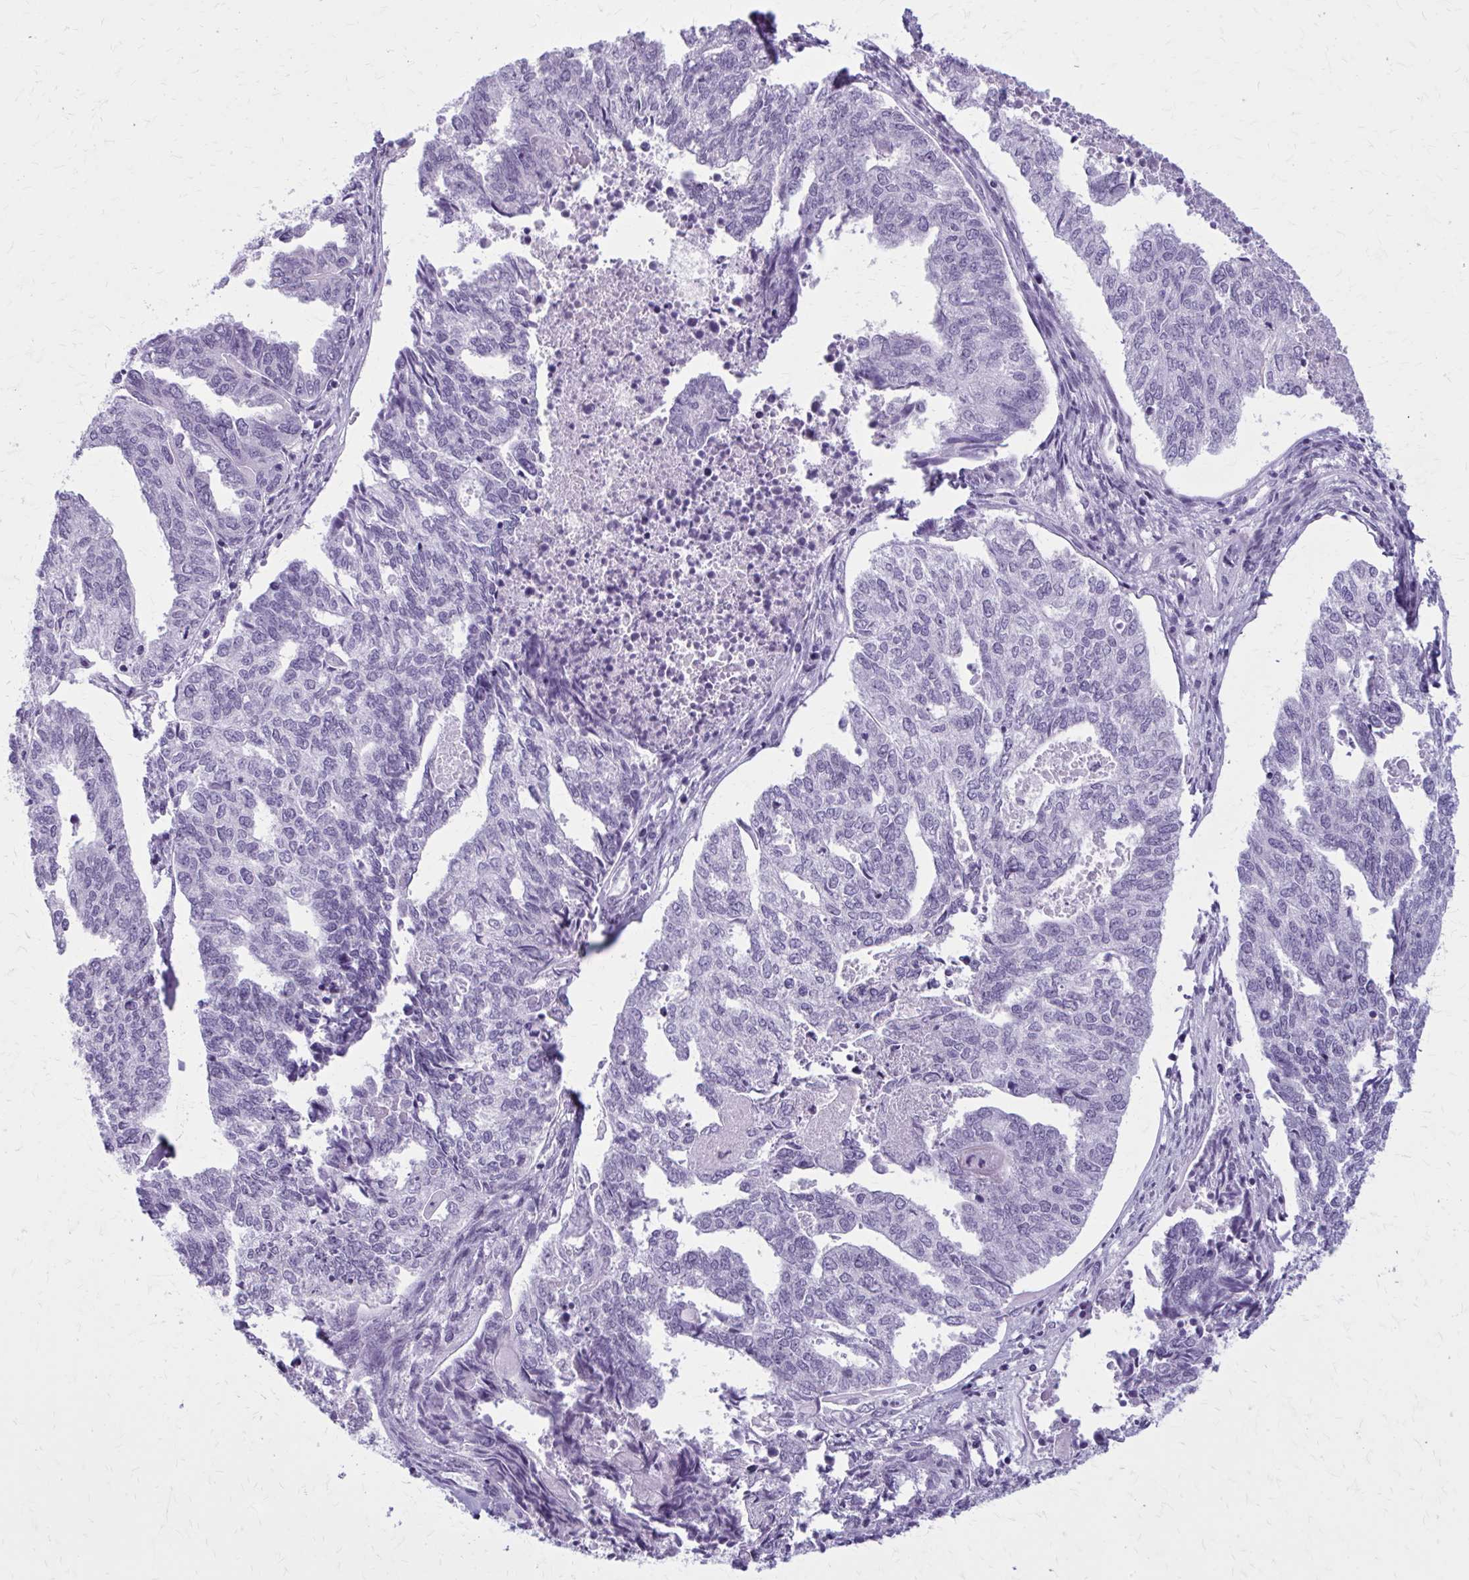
{"staining": {"intensity": "negative", "quantity": "none", "location": "none"}, "tissue": "endometrial cancer", "cell_type": "Tumor cells", "image_type": "cancer", "snomed": [{"axis": "morphology", "description": "Adenocarcinoma, NOS"}, {"axis": "topography", "description": "Endometrium"}], "caption": "Endometrial adenocarcinoma was stained to show a protein in brown. There is no significant expression in tumor cells.", "gene": "ZDHHC7", "patient": {"sex": "female", "age": 73}}